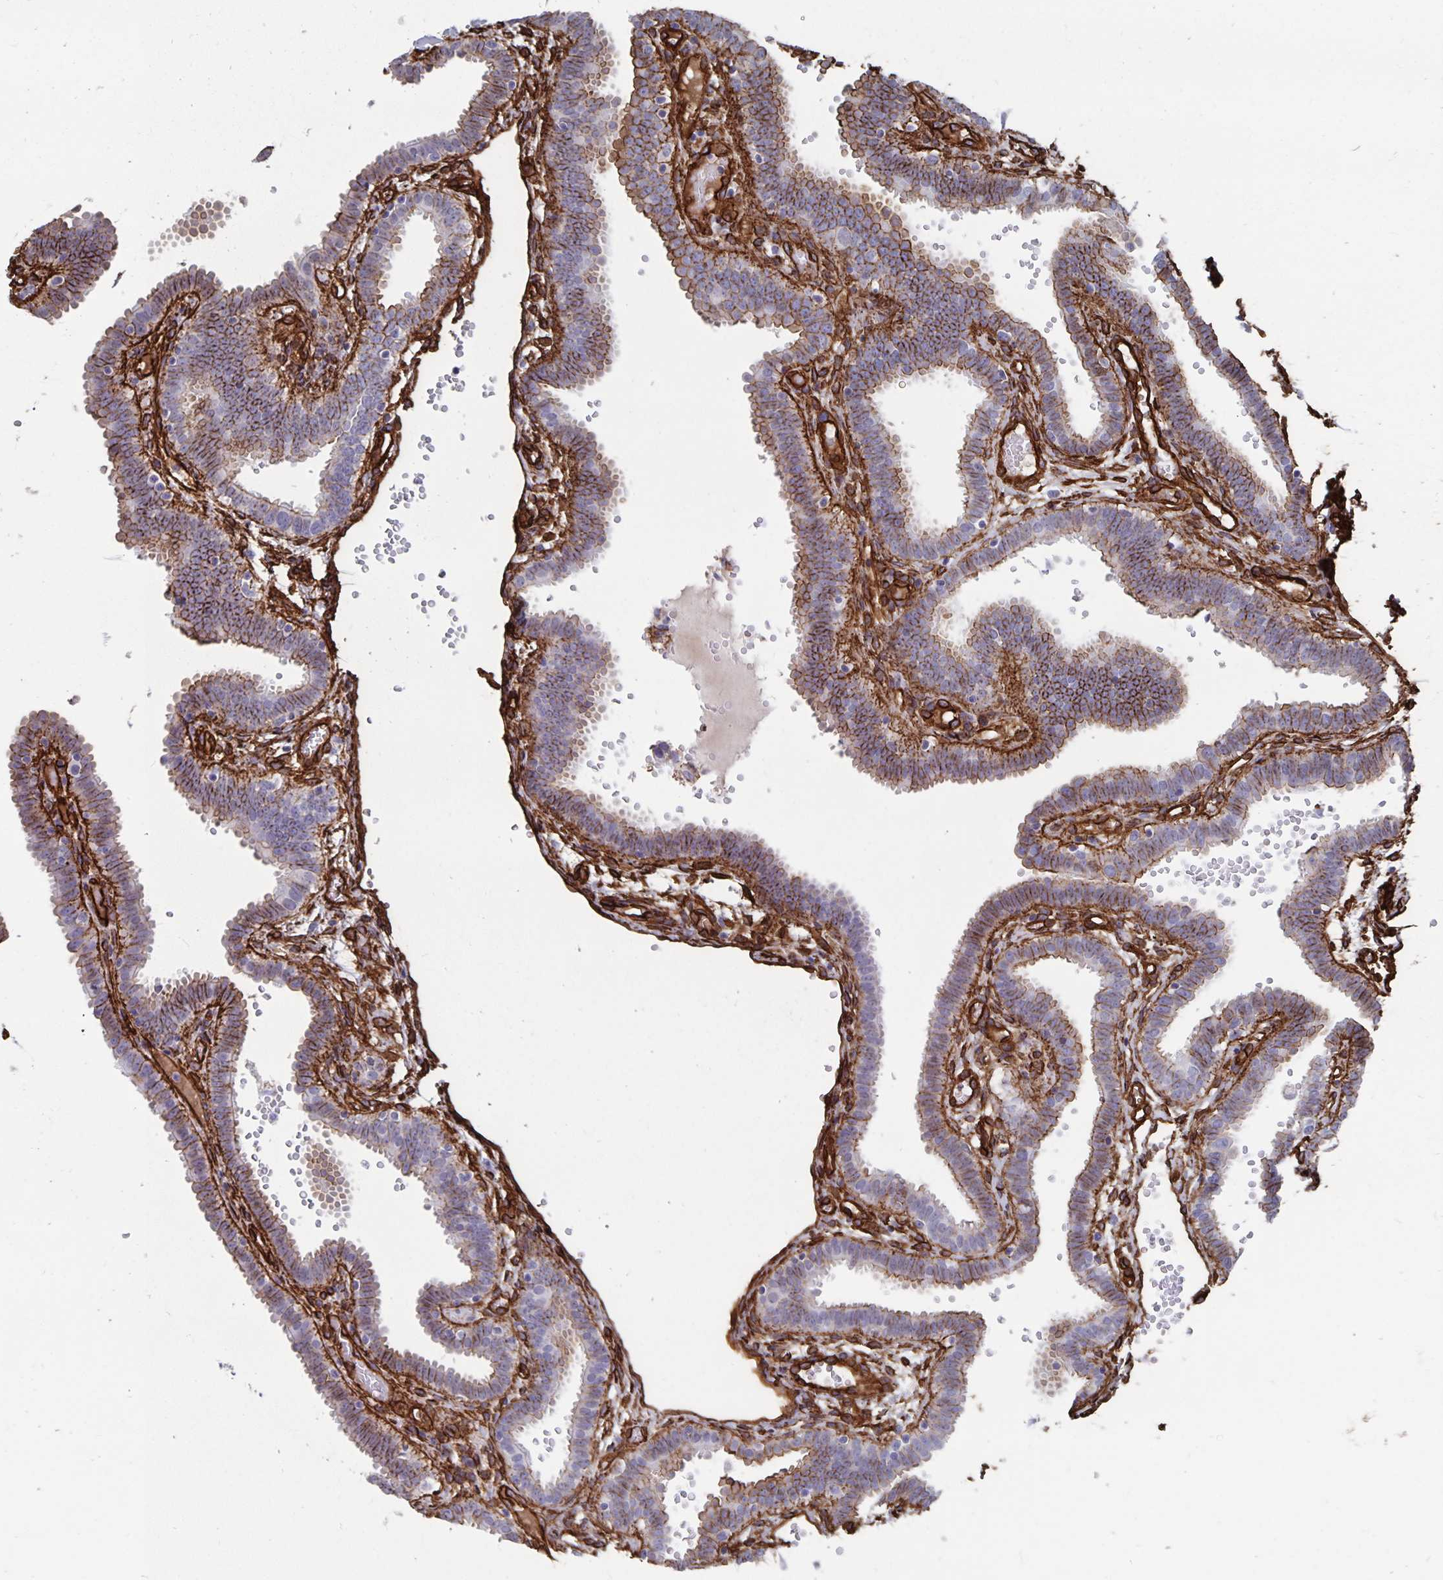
{"staining": {"intensity": "strong", "quantity": "25%-75%", "location": "cytoplasmic/membranous"}, "tissue": "fallopian tube", "cell_type": "Glandular cells", "image_type": "normal", "snomed": [{"axis": "morphology", "description": "Normal tissue, NOS"}, {"axis": "topography", "description": "Fallopian tube"}], "caption": "Human fallopian tube stained with a brown dye demonstrates strong cytoplasmic/membranous positive staining in about 25%-75% of glandular cells.", "gene": "DCHS2", "patient": {"sex": "female", "age": 37}}